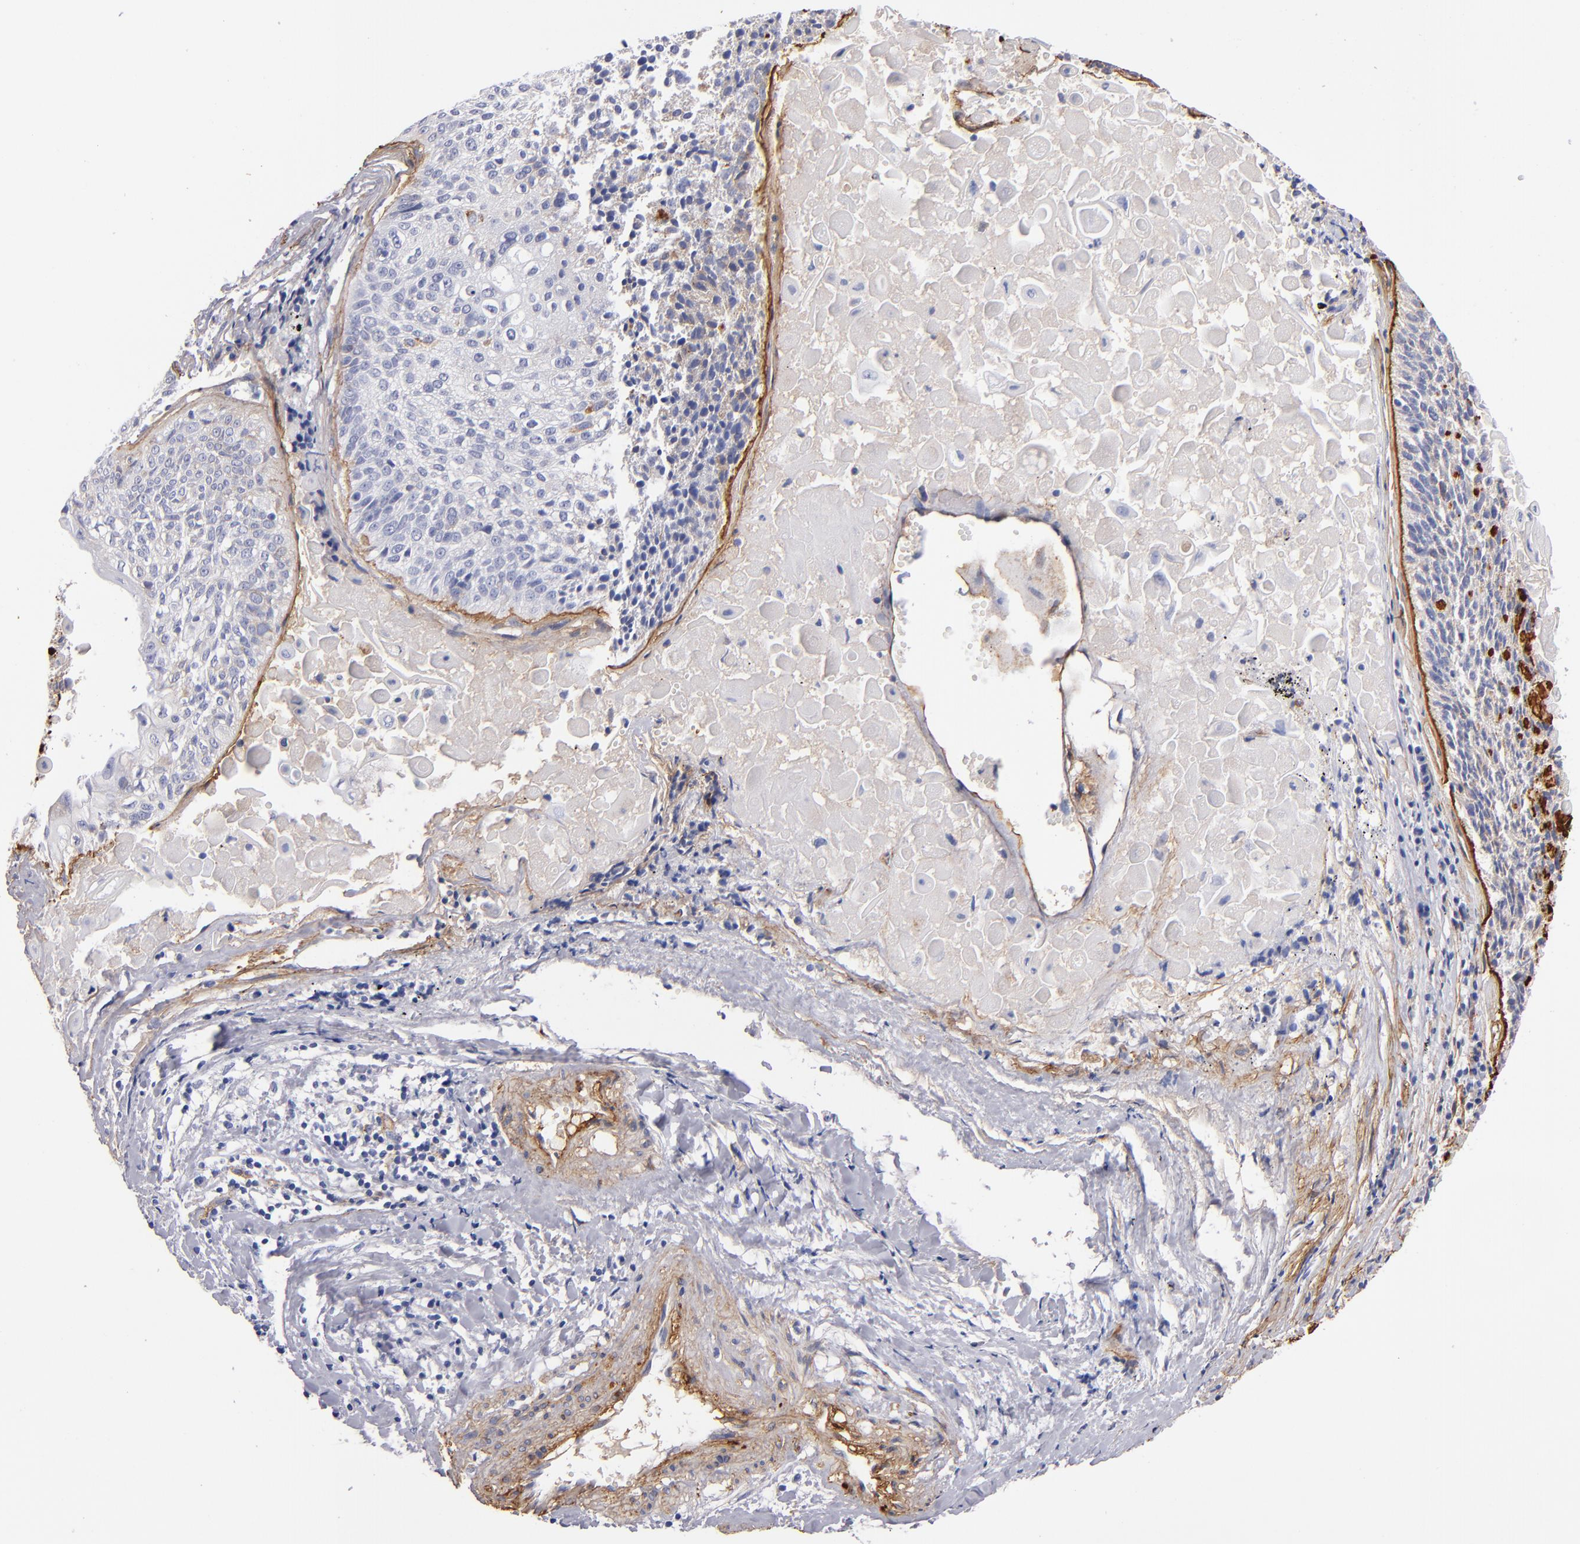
{"staining": {"intensity": "weak", "quantity": "25%-75%", "location": "cytoplasmic/membranous"}, "tissue": "lung cancer", "cell_type": "Tumor cells", "image_type": "cancer", "snomed": [{"axis": "morphology", "description": "Adenocarcinoma, NOS"}, {"axis": "topography", "description": "Lung"}], "caption": "Immunohistochemical staining of human lung adenocarcinoma displays weak cytoplasmic/membranous protein positivity in about 25%-75% of tumor cells.", "gene": "LAMC1", "patient": {"sex": "male", "age": 60}}